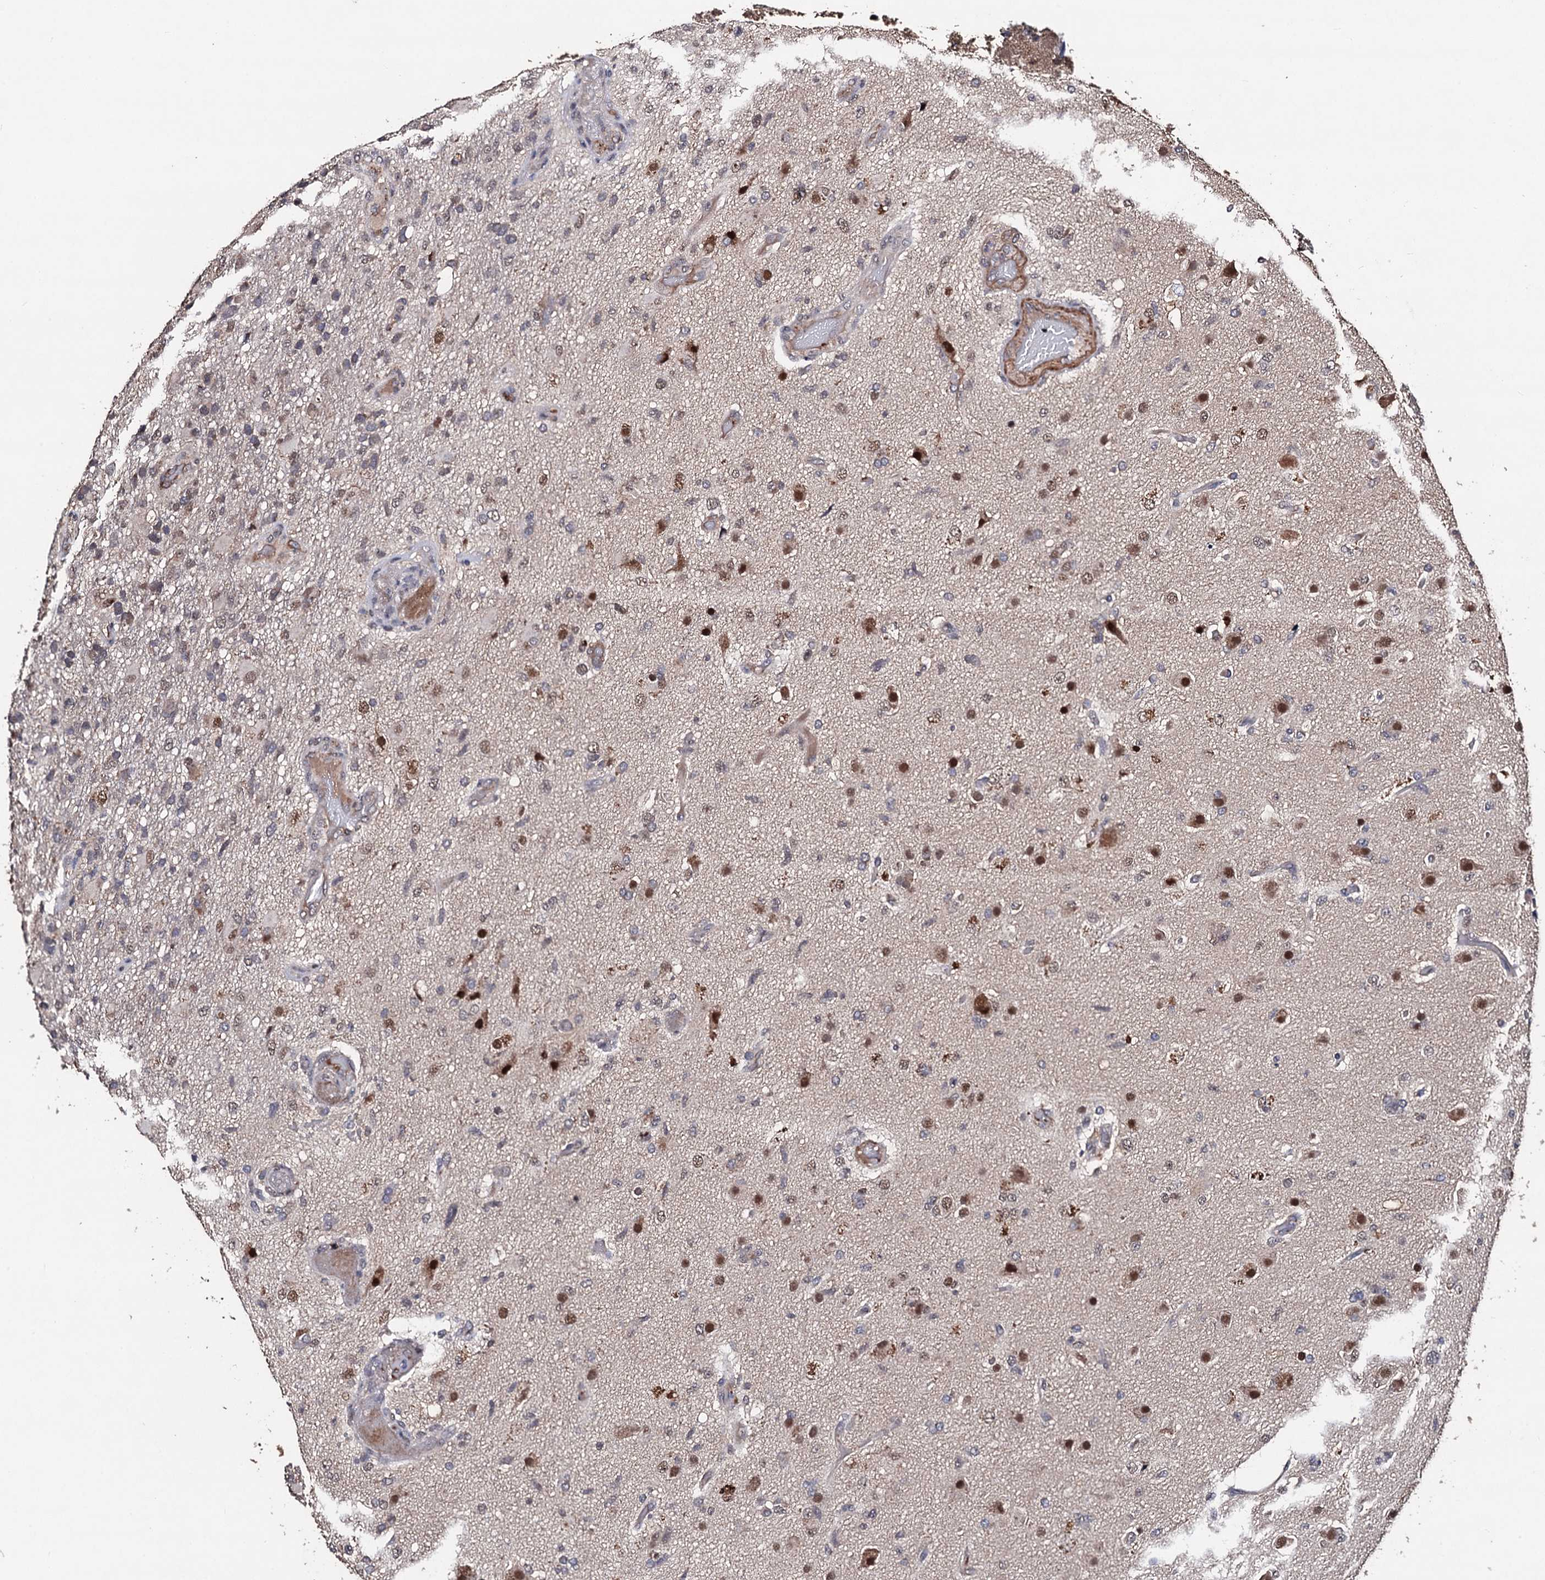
{"staining": {"intensity": "moderate", "quantity": "25%-75%", "location": "nuclear"}, "tissue": "glioma", "cell_type": "Tumor cells", "image_type": "cancer", "snomed": [{"axis": "morphology", "description": "Glioma, malignant, High grade"}, {"axis": "topography", "description": "Brain"}], "caption": "This photomicrograph reveals malignant glioma (high-grade) stained with immunohistochemistry to label a protein in brown. The nuclear of tumor cells show moderate positivity for the protein. Nuclei are counter-stained blue.", "gene": "PPTC7", "patient": {"sex": "female", "age": 74}}